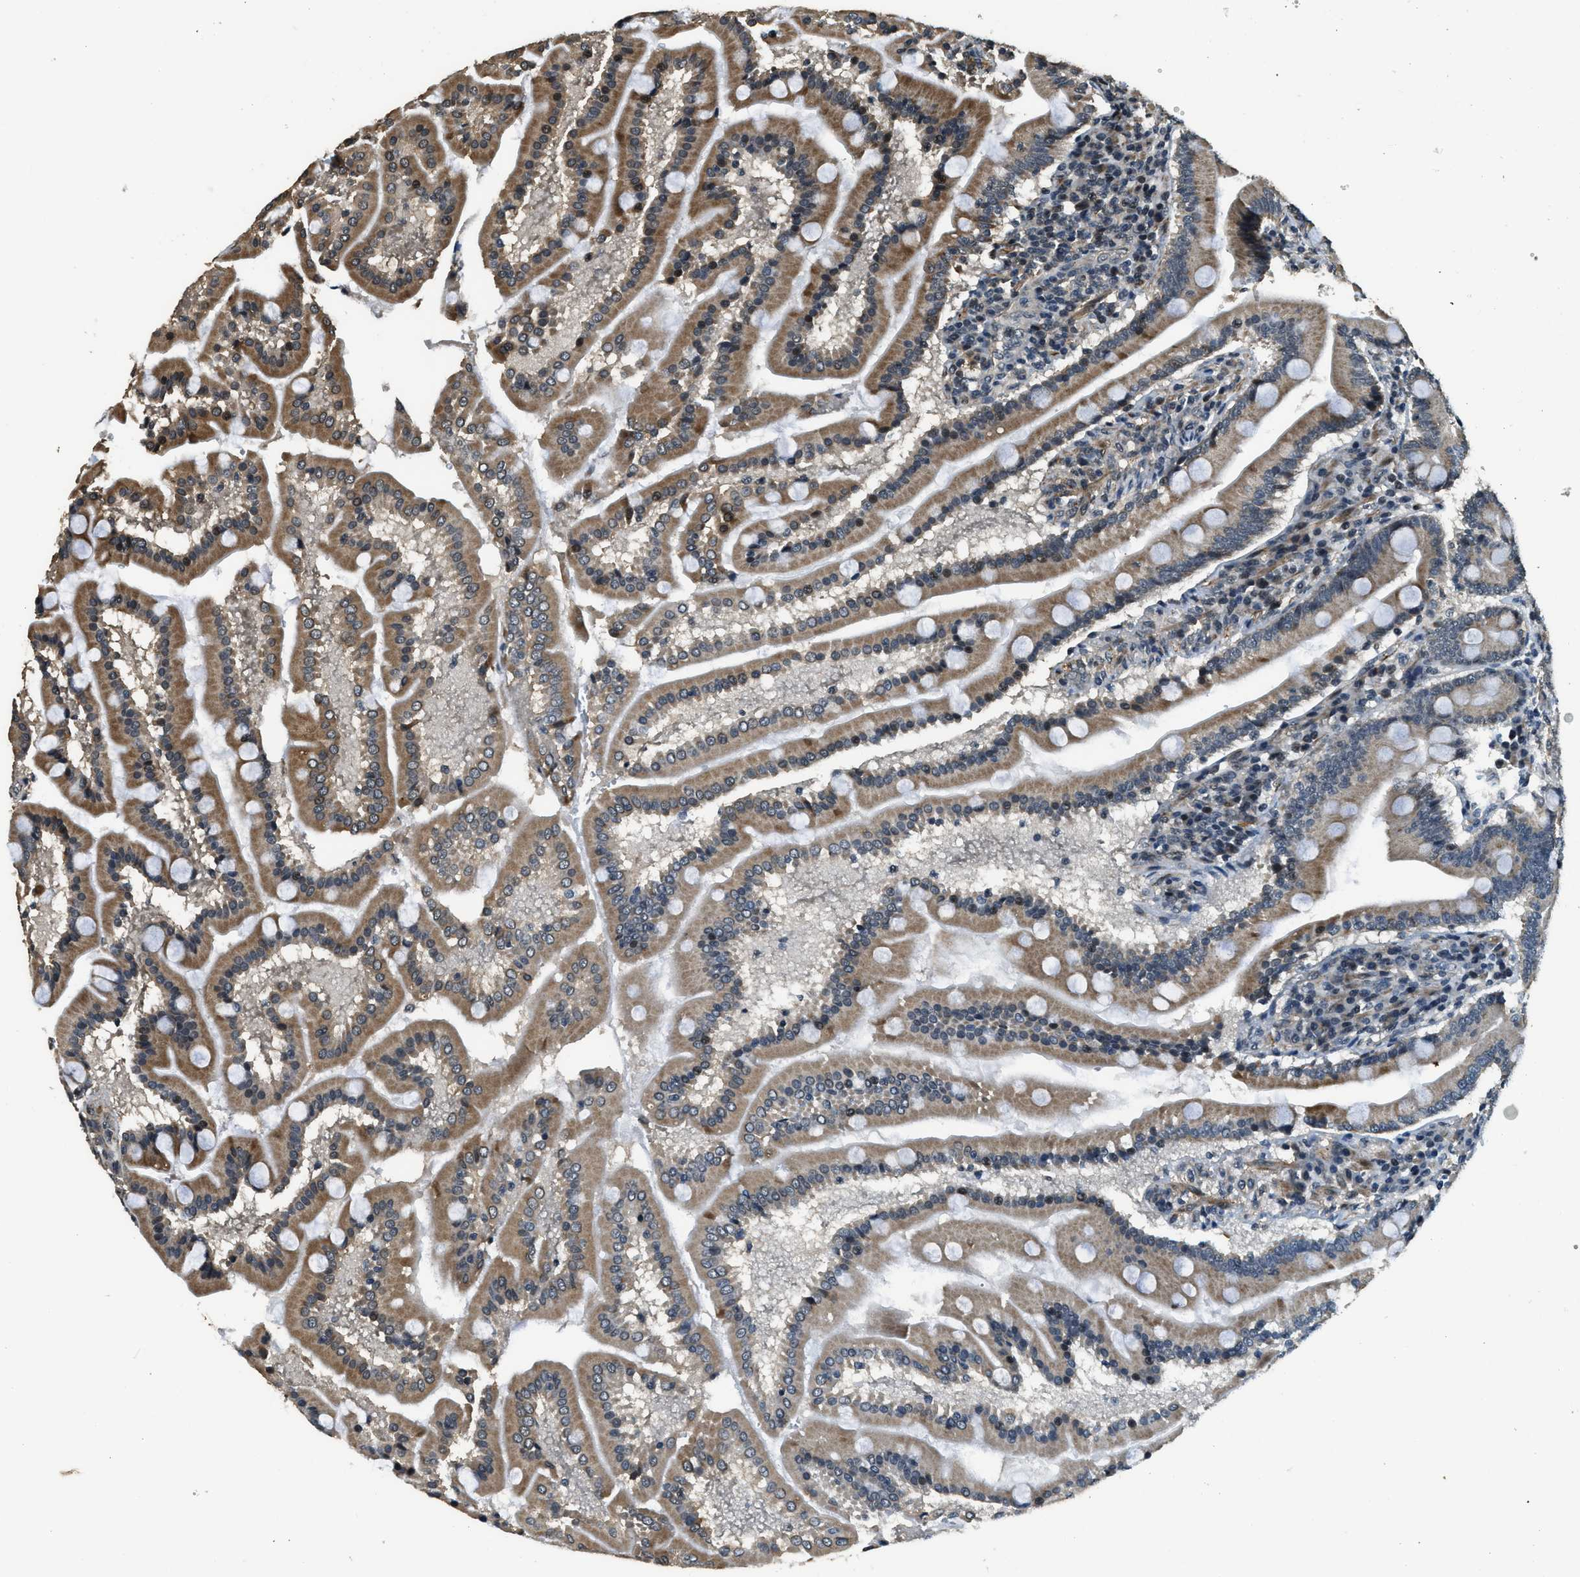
{"staining": {"intensity": "strong", "quantity": ">75%", "location": "cytoplasmic/membranous"}, "tissue": "duodenum", "cell_type": "Glandular cells", "image_type": "normal", "snomed": [{"axis": "morphology", "description": "Normal tissue, NOS"}, {"axis": "topography", "description": "Duodenum"}], "caption": "Immunohistochemical staining of benign duodenum displays strong cytoplasmic/membranous protein positivity in approximately >75% of glandular cells. (Brightfield microscopy of DAB IHC at high magnification).", "gene": "MED21", "patient": {"sex": "male", "age": 50}}